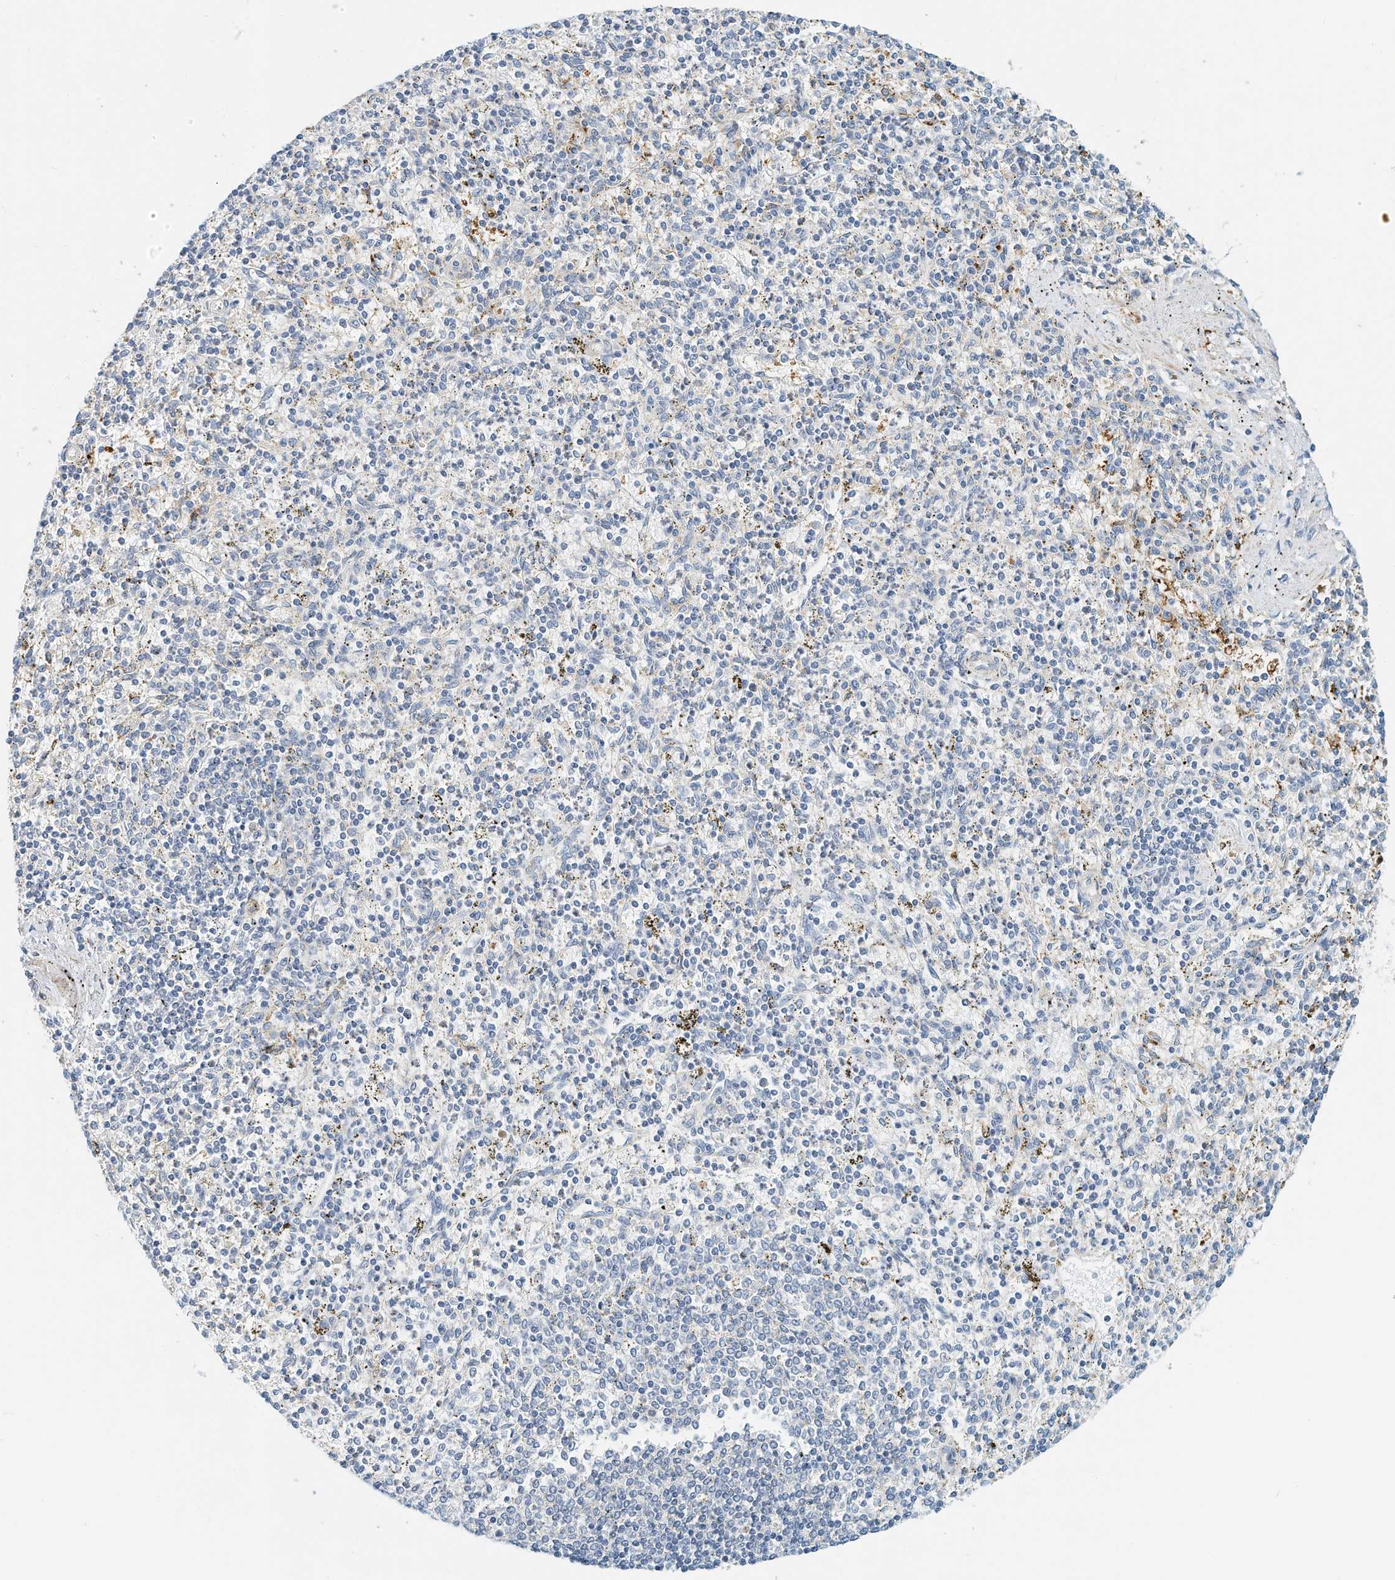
{"staining": {"intensity": "negative", "quantity": "none", "location": "none"}, "tissue": "spleen", "cell_type": "Cells in red pulp", "image_type": "normal", "snomed": [{"axis": "morphology", "description": "Normal tissue, NOS"}, {"axis": "topography", "description": "Spleen"}], "caption": "Cells in red pulp are negative for protein expression in unremarkable human spleen. (DAB (3,3'-diaminobenzidine) immunohistochemistry (IHC) with hematoxylin counter stain).", "gene": "MICAL1", "patient": {"sex": "male", "age": 72}}